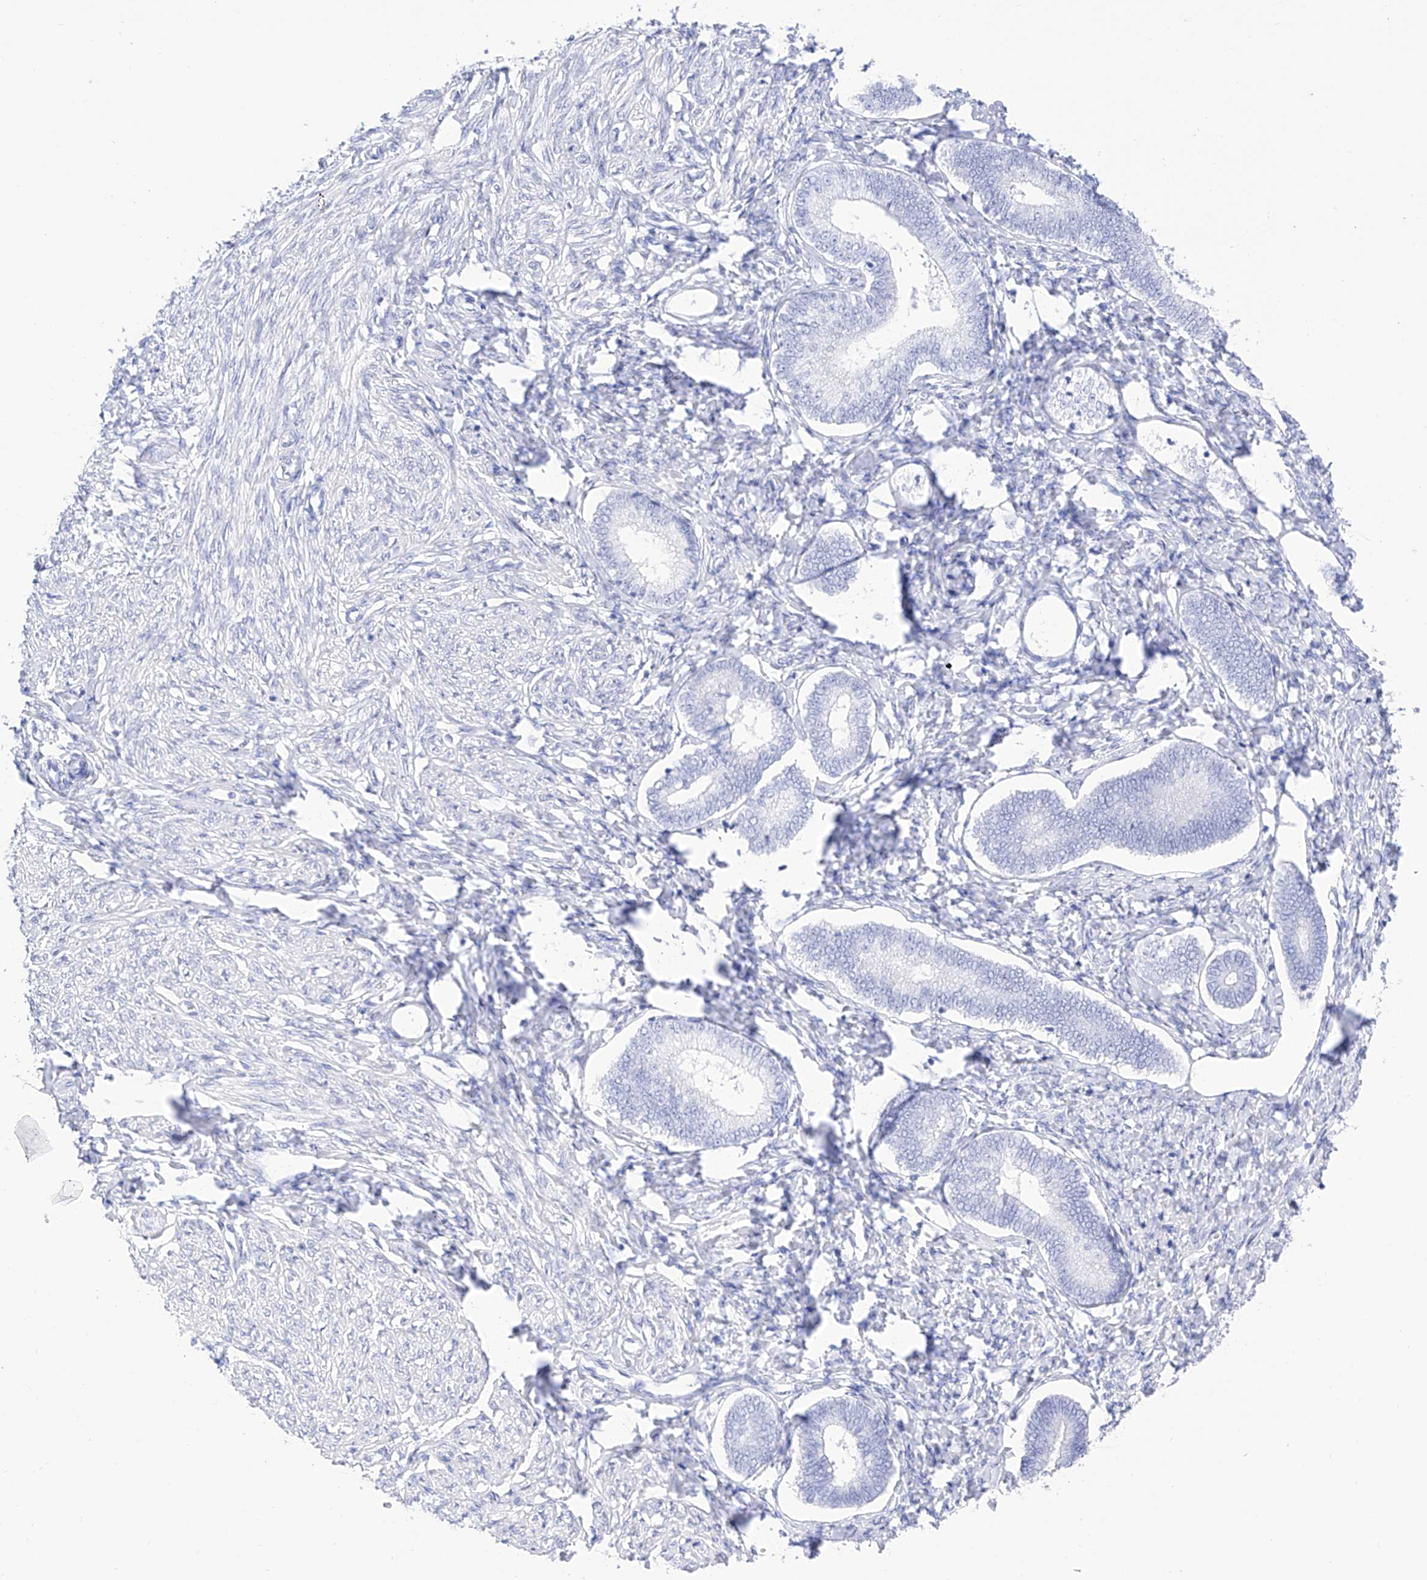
{"staining": {"intensity": "negative", "quantity": "none", "location": "none"}, "tissue": "endometrium", "cell_type": "Cells in endometrial stroma", "image_type": "normal", "snomed": [{"axis": "morphology", "description": "Normal tissue, NOS"}, {"axis": "topography", "description": "Endometrium"}], "caption": "Immunohistochemistry (IHC) photomicrograph of unremarkable endometrium: human endometrium stained with DAB (3,3'-diaminobenzidine) reveals no significant protein positivity in cells in endometrial stroma.", "gene": "TRPC7", "patient": {"sex": "female", "age": 72}}